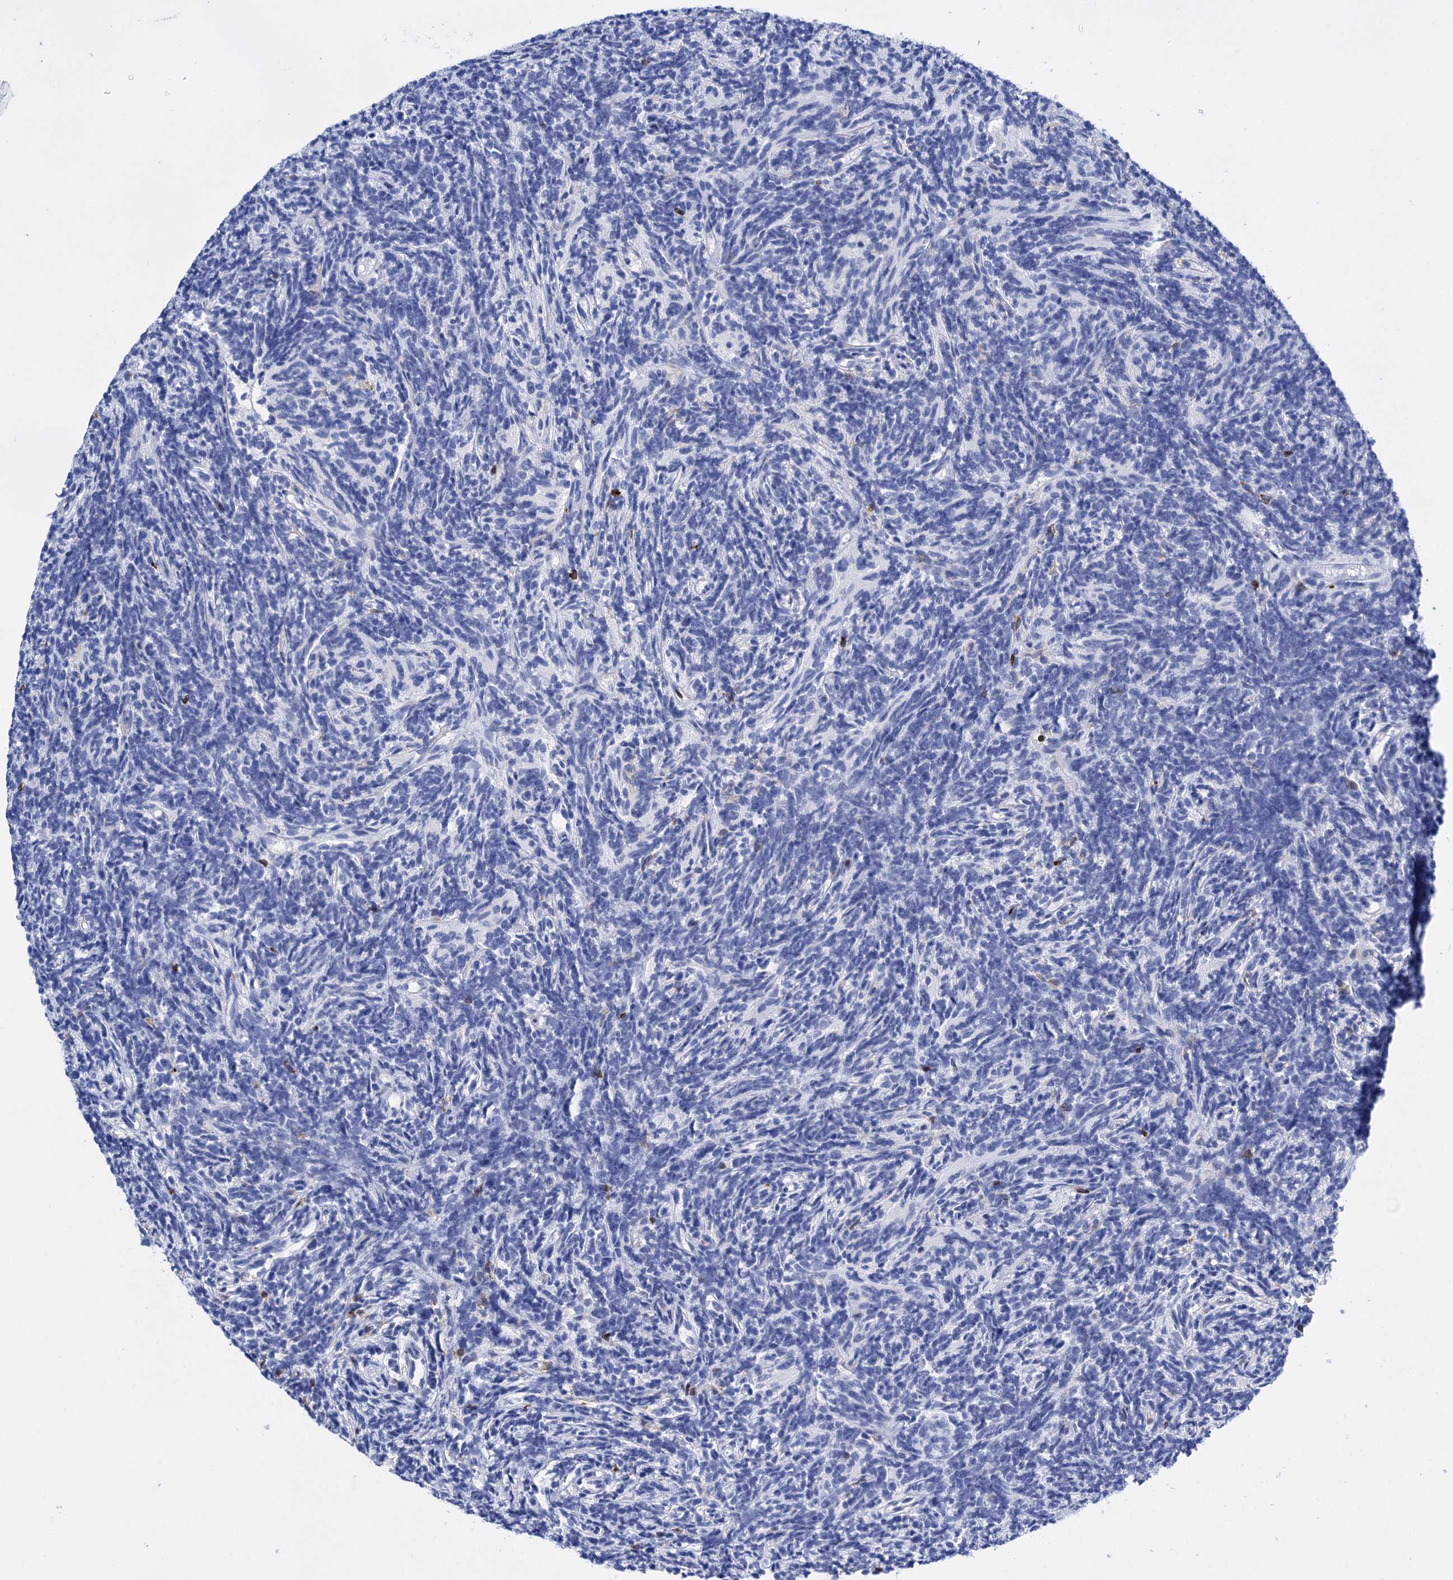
{"staining": {"intensity": "negative", "quantity": "none", "location": "none"}, "tissue": "glioma", "cell_type": "Tumor cells", "image_type": "cancer", "snomed": [{"axis": "morphology", "description": "Glioma, malignant, Low grade"}, {"axis": "topography", "description": "Brain"}], "caption": "The micrograph demonstrates no significant positivity in tumor cells of malignant glioma (low-grade).", "gene": "DEF6", "patient": {"sex": "female", "age": 1}}